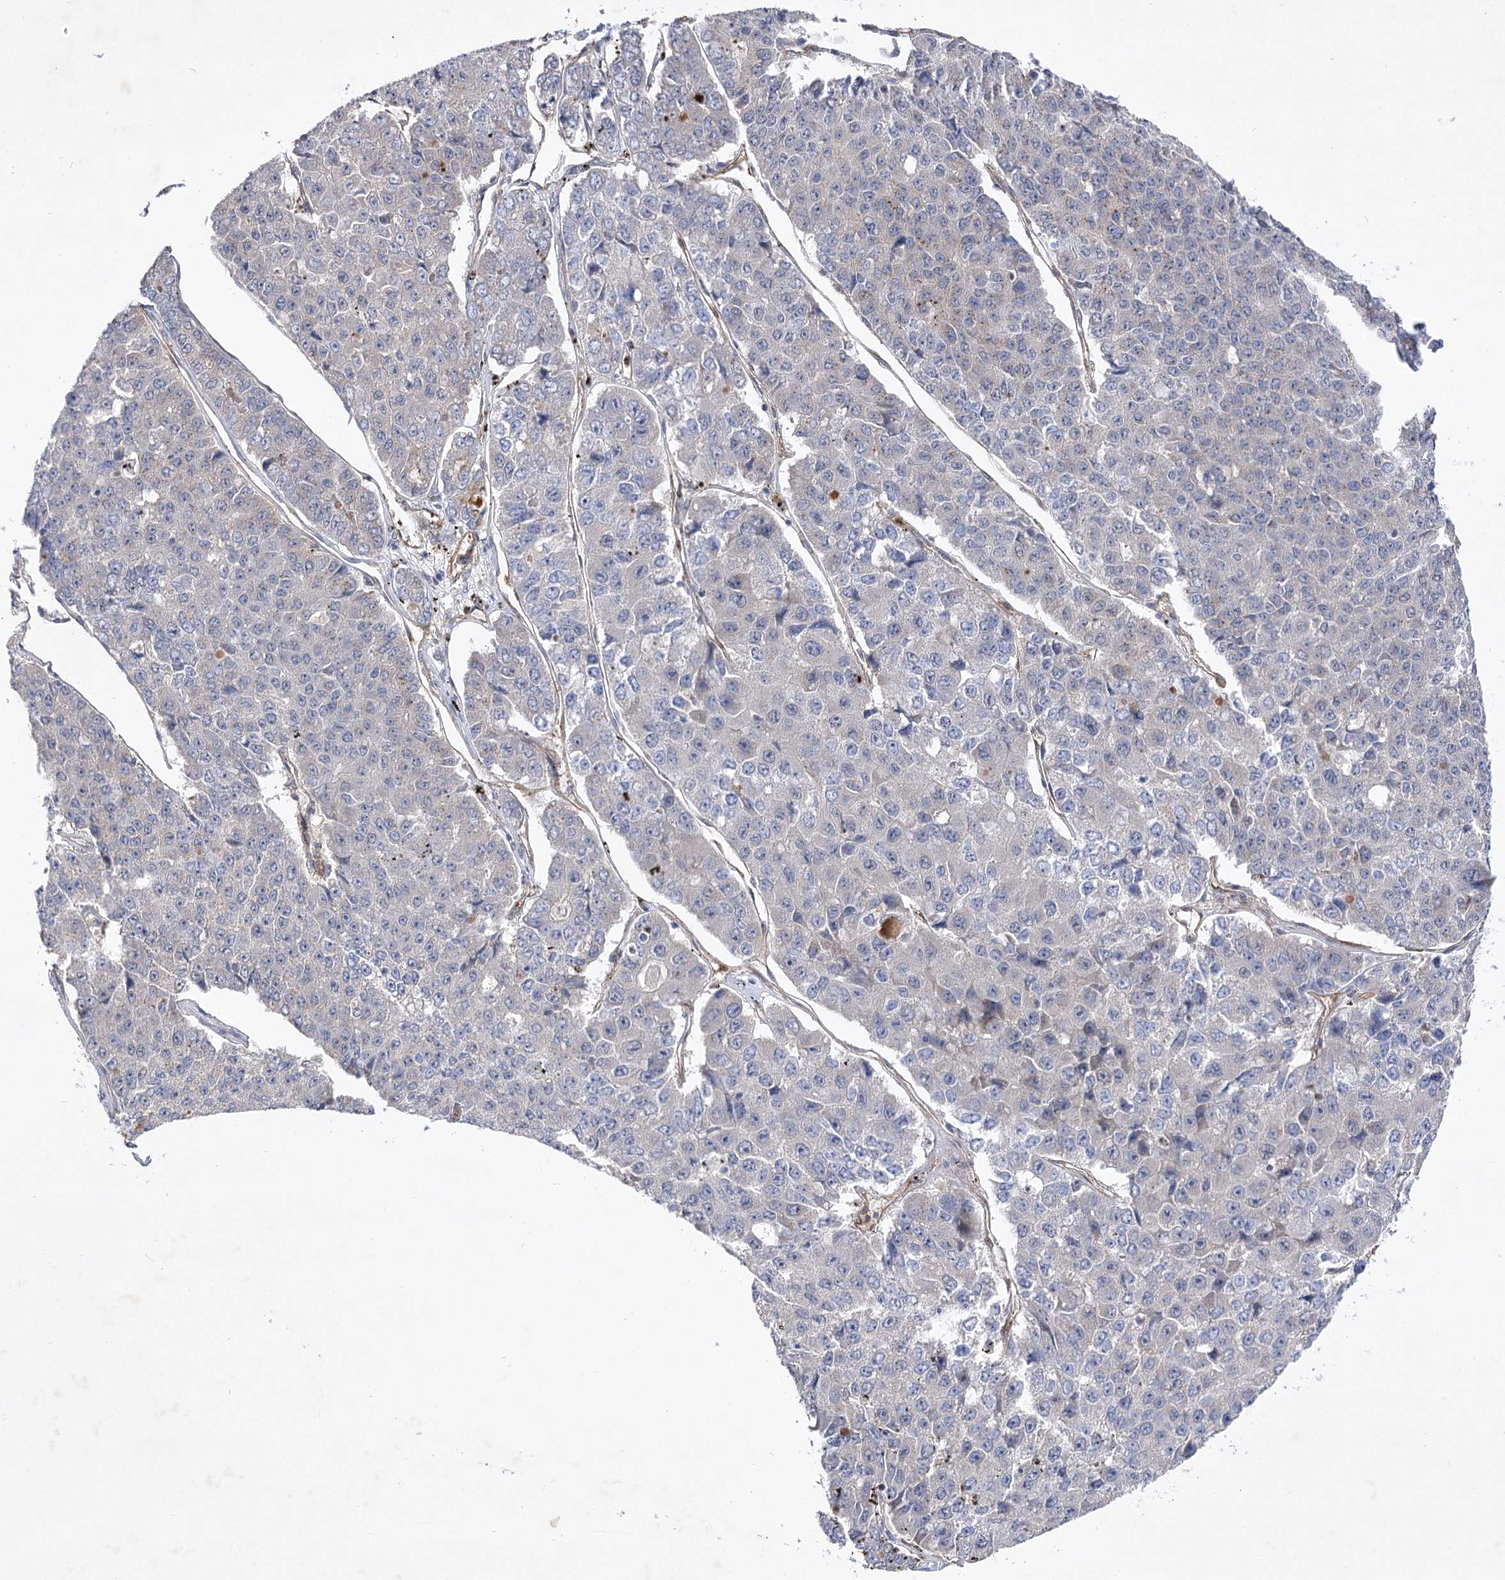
{"staining": {"intensity": "negative", "quantity": "none", "location": "none"}, "tissue": "pancreatic cancer", "cell_type": "Tumor cells", "image_type": "cancer", "snomed": [{"axis": "morphology", "description": "Adenocarcinoma, NOS"}, {"axis": "topography", "description": "Pancreas"}], "caption": "Protein analysis of pancreatic cancer demonstrates no significant expression in tumor cells.", "gene": "ARHGAP31", "patient": {"sex": "male", "age": 50}}